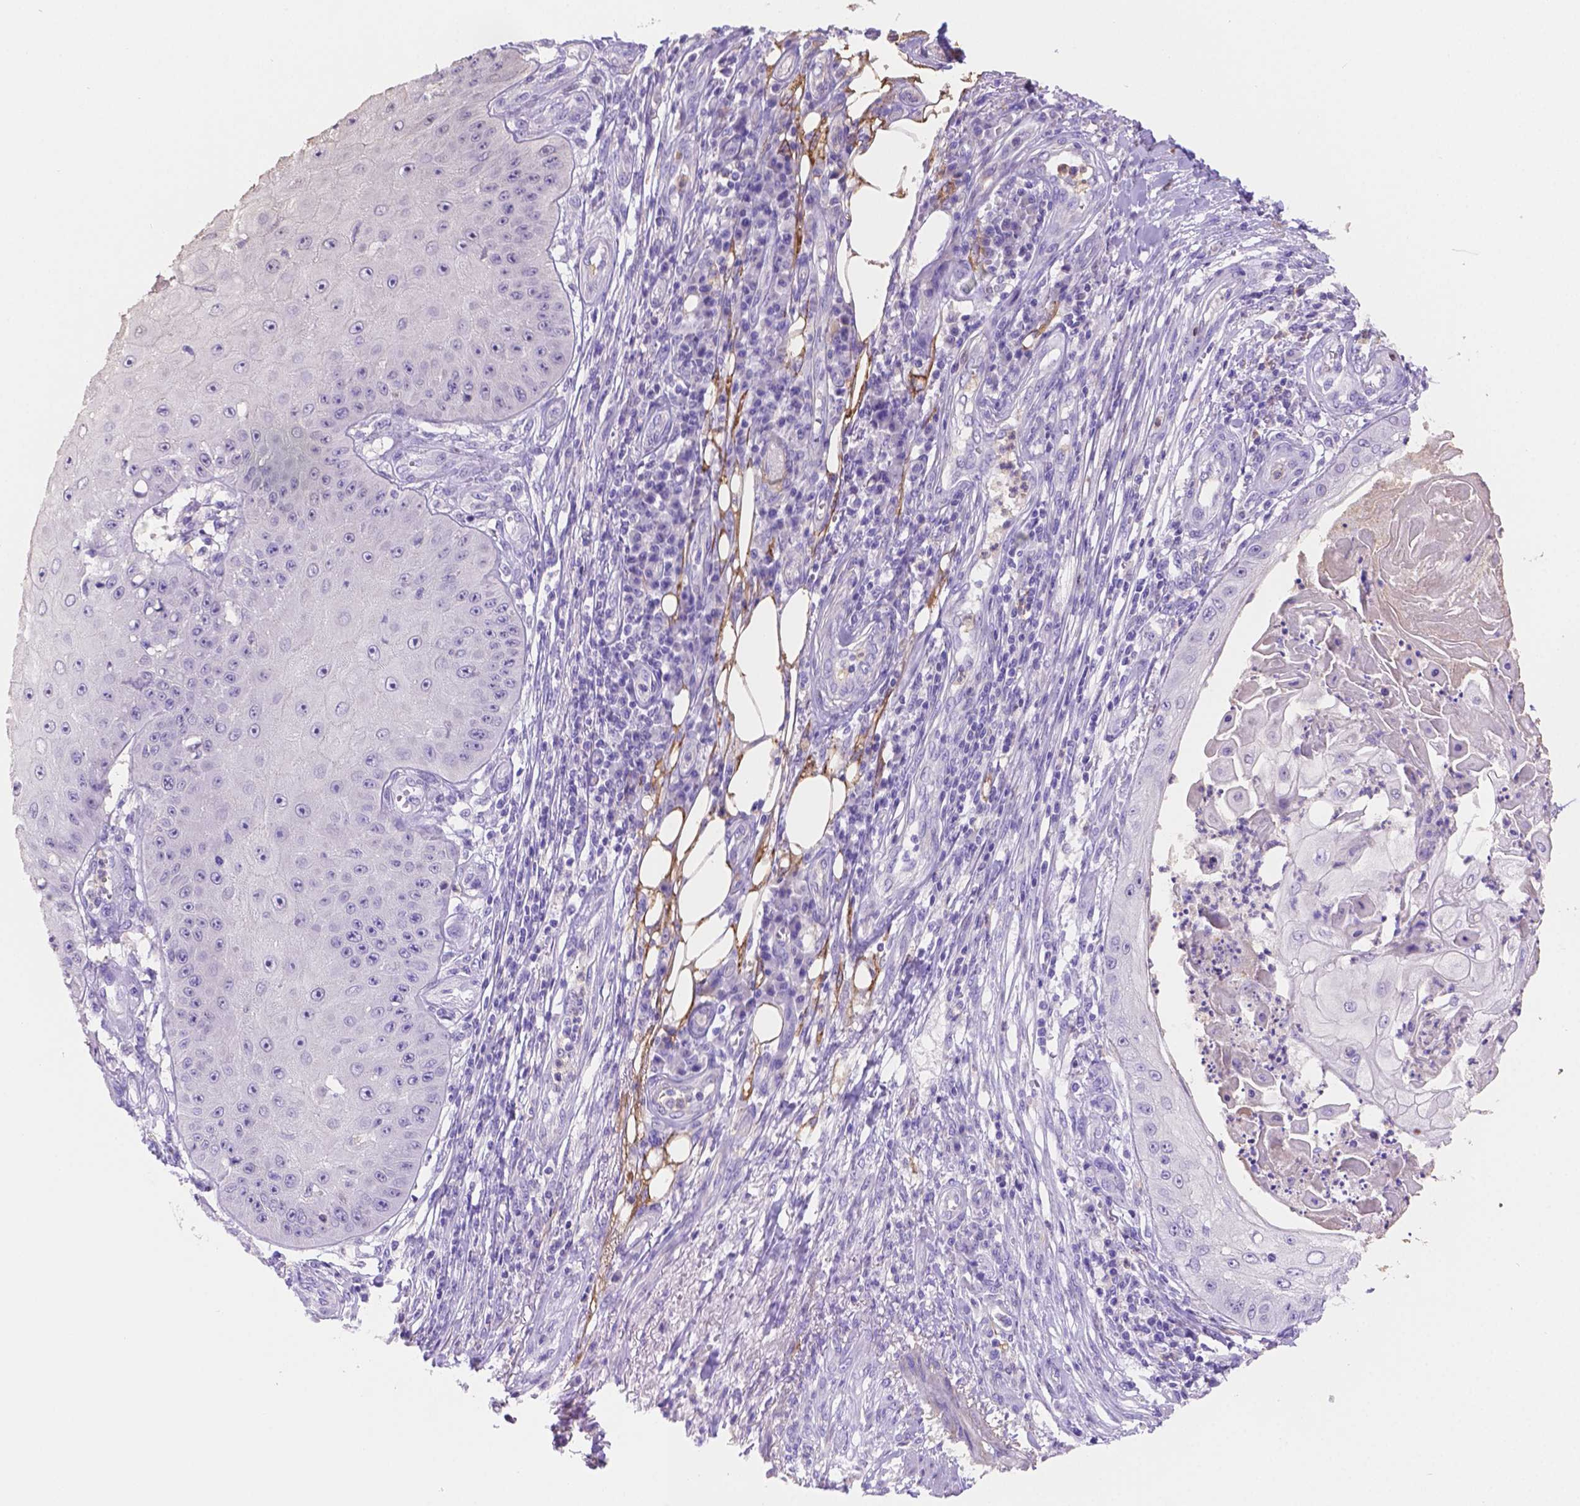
{"staining": {"intensity": "negative", "quantity": "none", "location": "none"}, "tissue": "skin cancer", "cell_type": "Tumor cells", "image_type": "cancer", "snomed": [{"axis": "morphology", "description": "Squamous cell carcinoma, NOS"}, {"axis": "topography", "description": "Skin"}], "caption": "This histopathology image is of skin squamous cell carcinoma stained with immunohistochemistry to label a protein in brown with the nuclei are counter-stained blue. There is no positivity in tumor cells. Brightfield microscopy of immunohistochemistry (IHC) stained with DAB (brown) and hematoxylin (blue), captured at high magnification.", "gene": "NXPE2", "patient": {"sex": "male", "age": 70}}